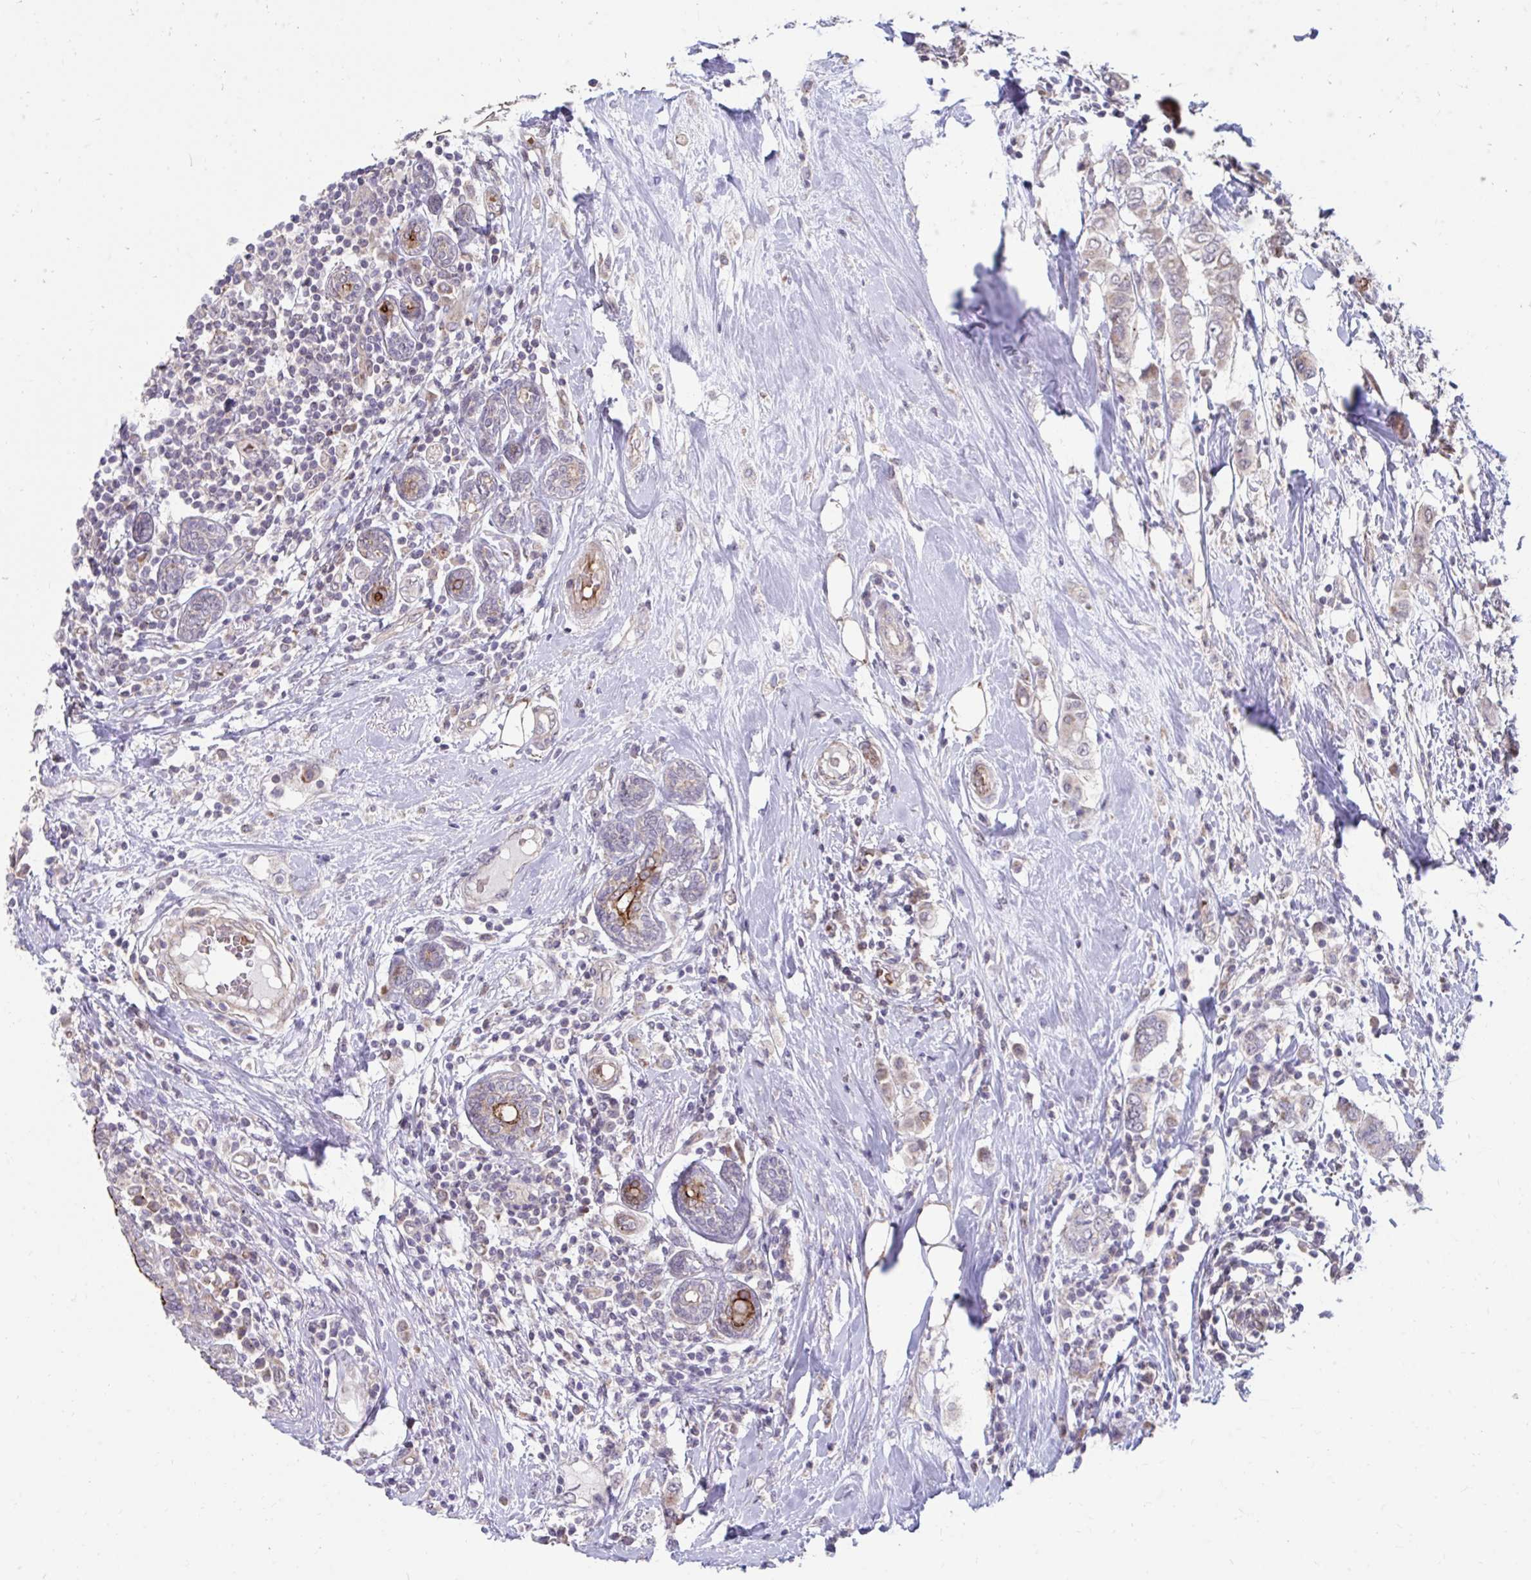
{"staining": {"intensity": "negative", "quantity": "none", "location": "none"}, "tissue": "breast cancer", "cell_type": "Tumor cells", "image_type": "cancer", "snomed": [{"axis": "morphology", "description": "Lobular carcinoma"}, {"axis": "topography", "description": "Breast"}], "caption": "Lobular carcinoma (breast) was stained to show a protein in brown. There is no significant expression in tumor cells.", "gene": "ITPR2", "patient": {"sex": "female", "age": 51}}